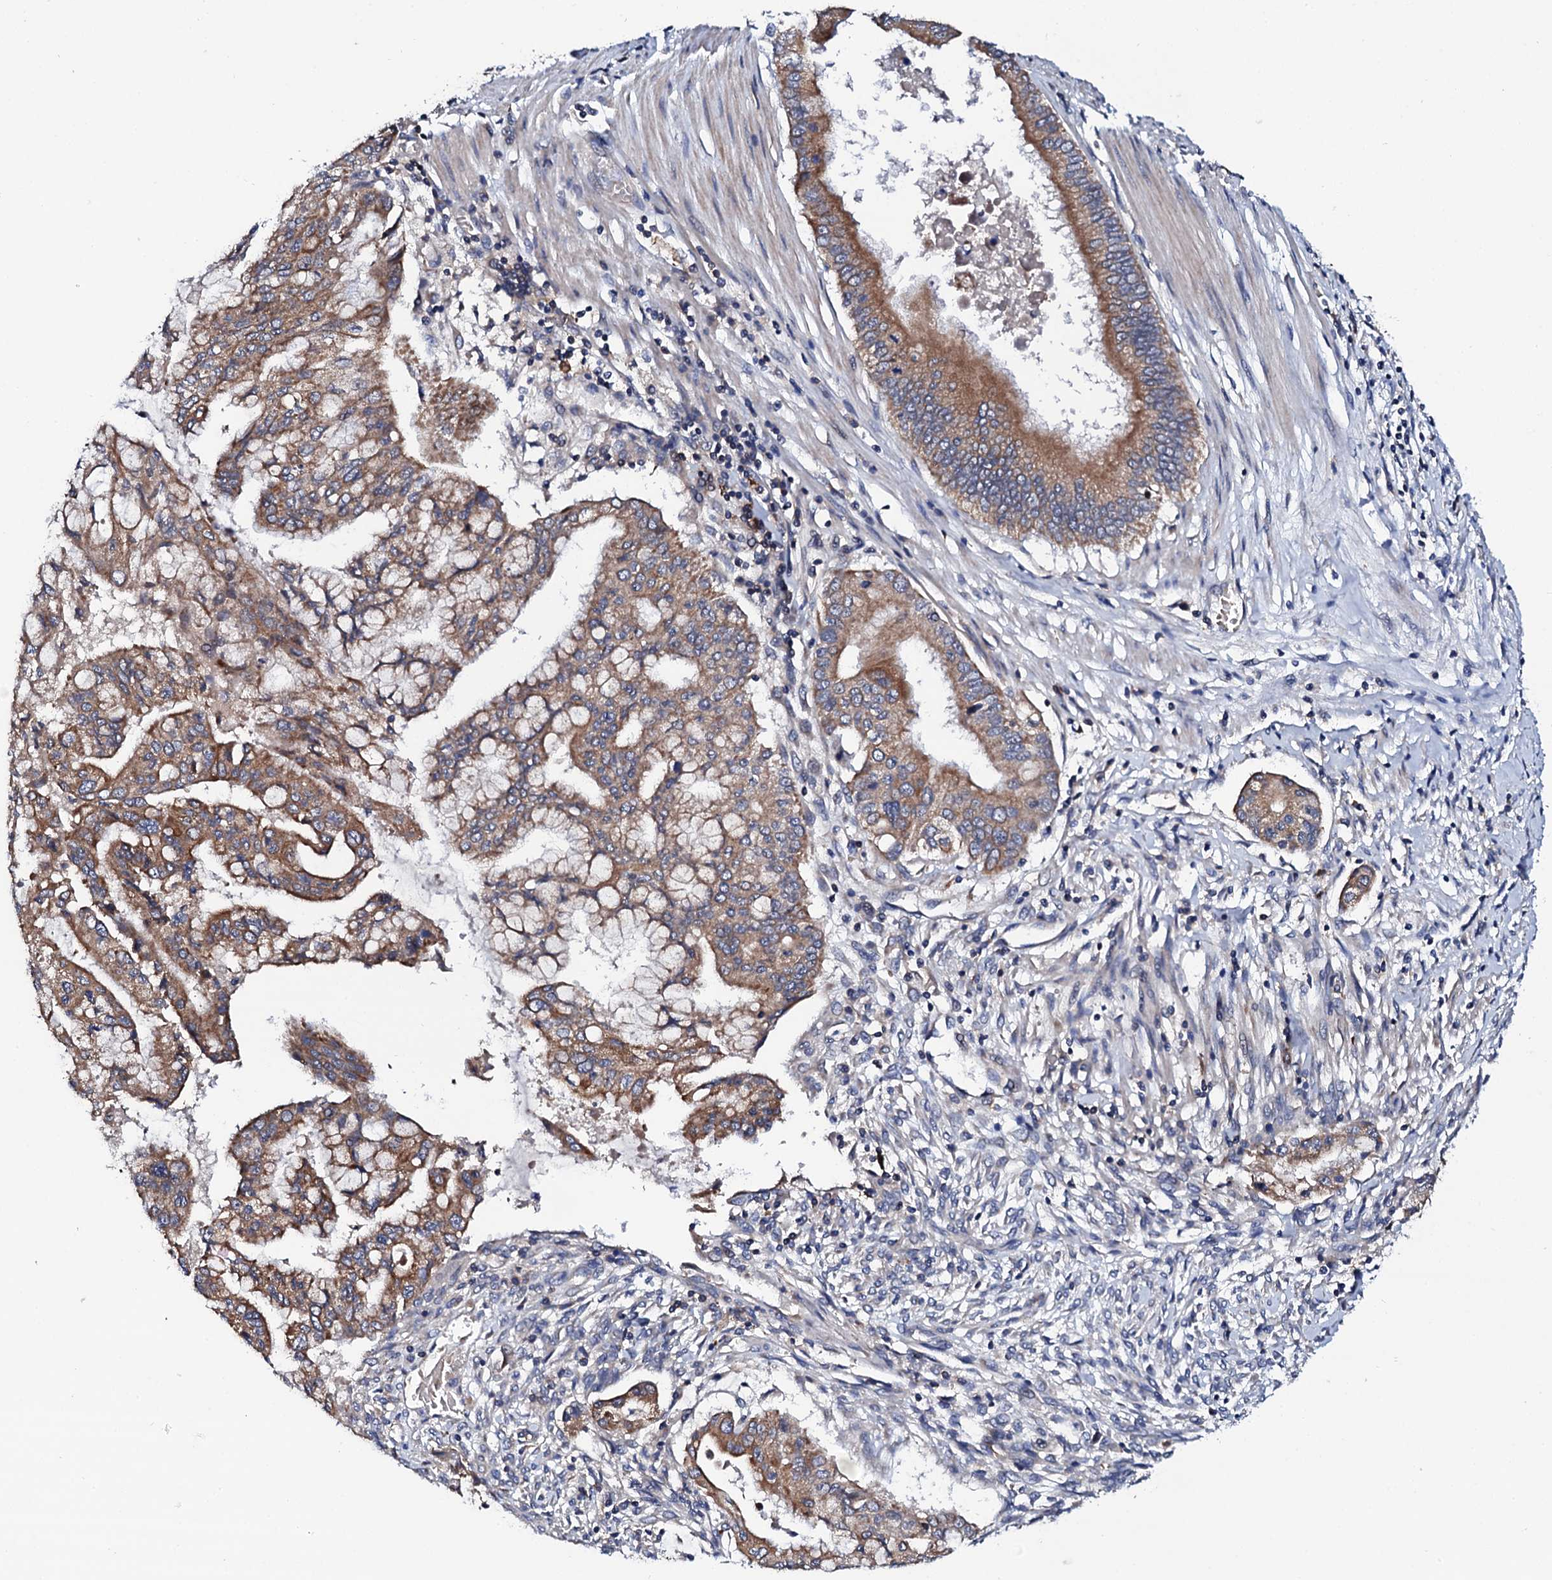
{"staining": {"intensity": "moderate", "quantity": ">75%", "location": "cytoplasmic/membranous"}, "tissue": "pancreatic cancer", "cell_type": "Tumor cells", "image_type": "cancer", "snomed": [{"axis": "morphology", "description": "Adenocarcinoma, NOS"}, {"axis": "topography", "description": "Pancreas"}], "caption": "Pancreatic cancer (adenocarcinoma) was stained to show a protein in brown. There is medium levels of moderate cytoplasmic/membranous expression in approximately >75% of tumor cells. The staining was performed using DAB (3,3'-diaminobenzidine) to visualize the protein expression in brown, while the nuclei were stained in blue with hematoxylin (Magnification: 20x).", "gene": "COG4", "patient": {"sex": "male", "age": 46}}